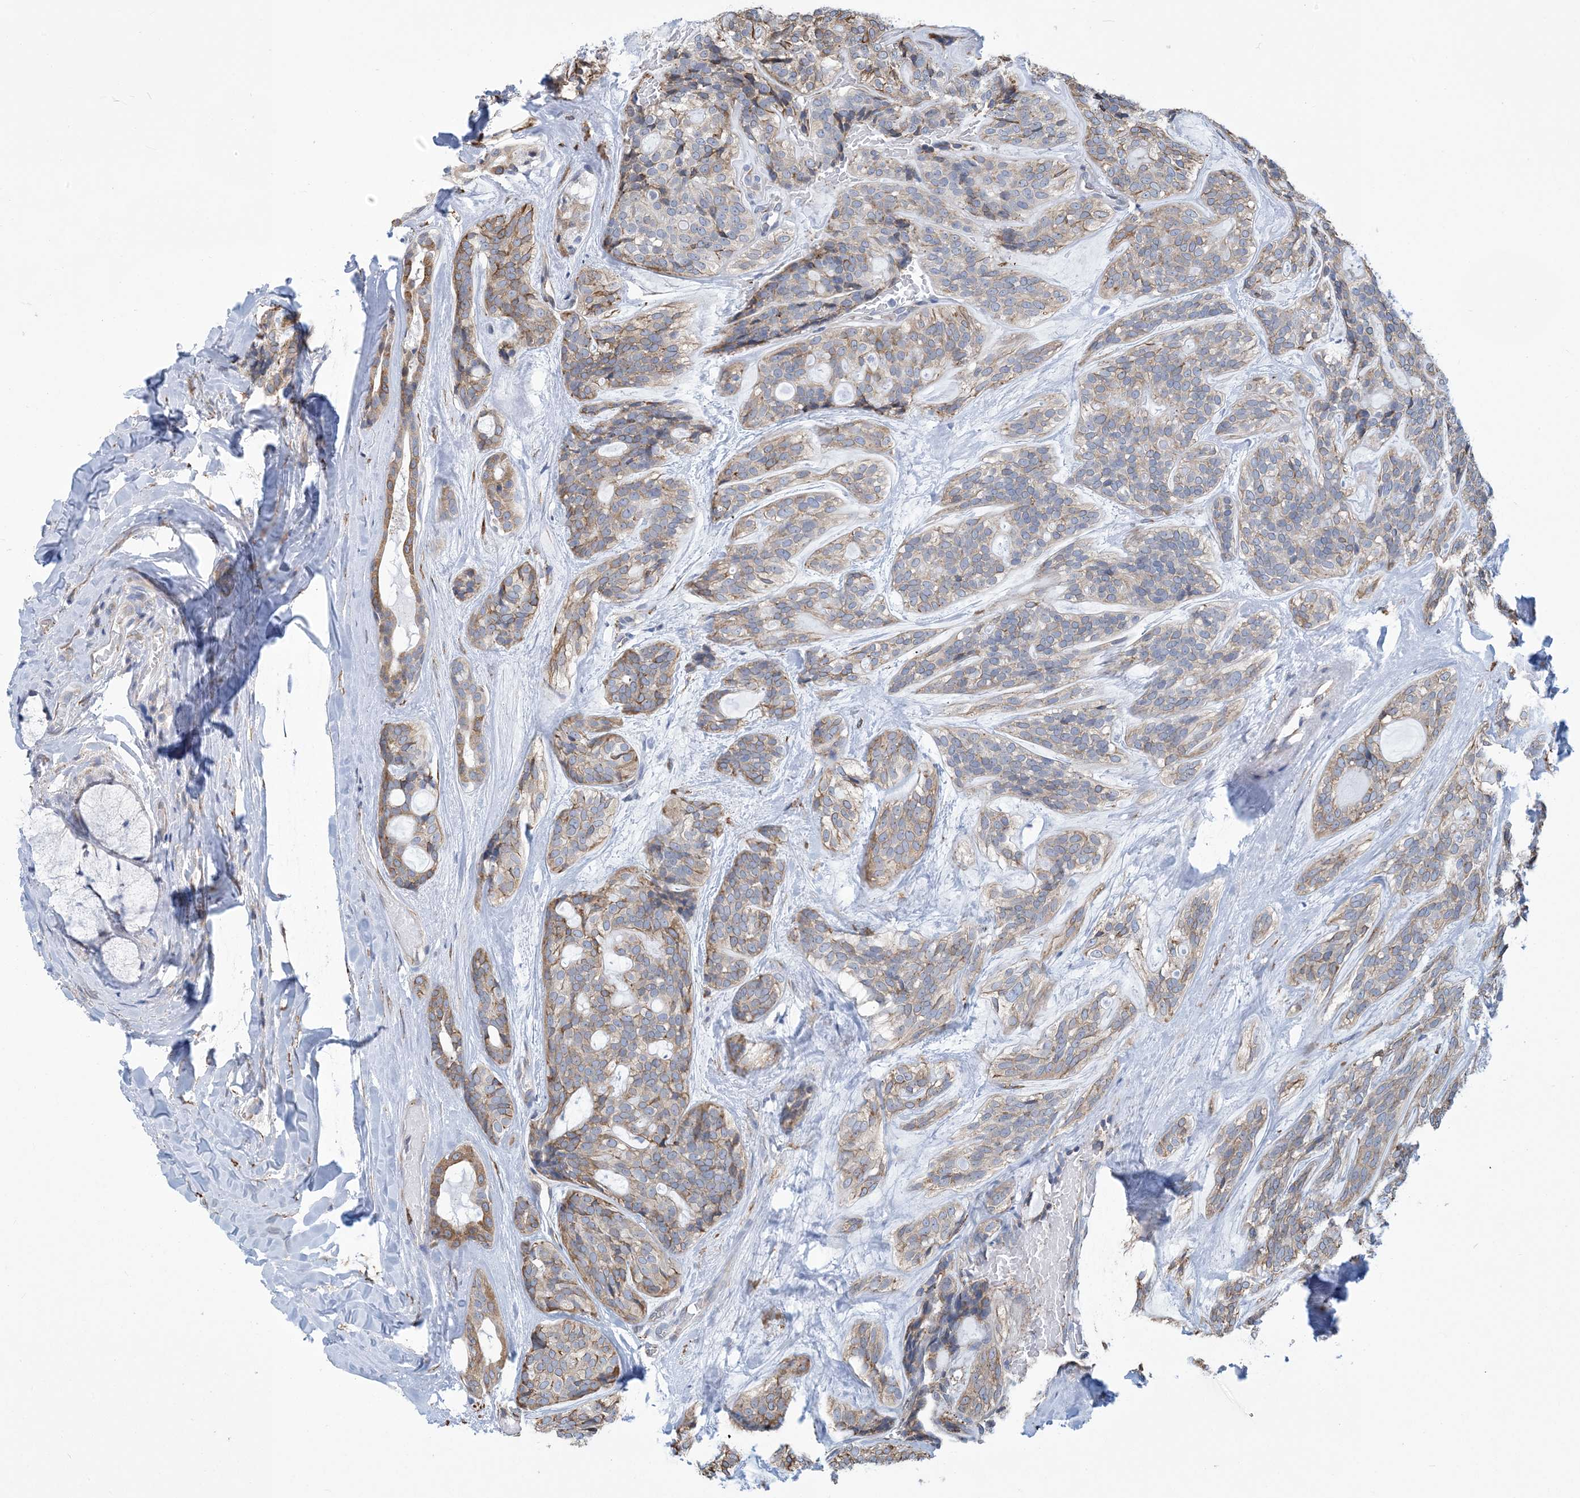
{"staining": {"intensity": "moderate", "quantity": "<25%", "location": "cytoplasmic/membranous"}, "tissue": "head and neck cancer", "cell_type": "Tumor cells", "image_type": "cancer", "snomed": [{"axis": "morphology", "description": "Adenocarcinoma, NOS"}, {"axis": "topography", "description": "Head-Neck"}], "caption": "DAB immunohistochemical staining of human head and neck adenocarcinoma demonstrates moderate cytoplasmic/membranous protein positivity in approximately <25% of tumor cells.", "gene": "CCDC14", "patient": {"sex": "male", "age": 66}}